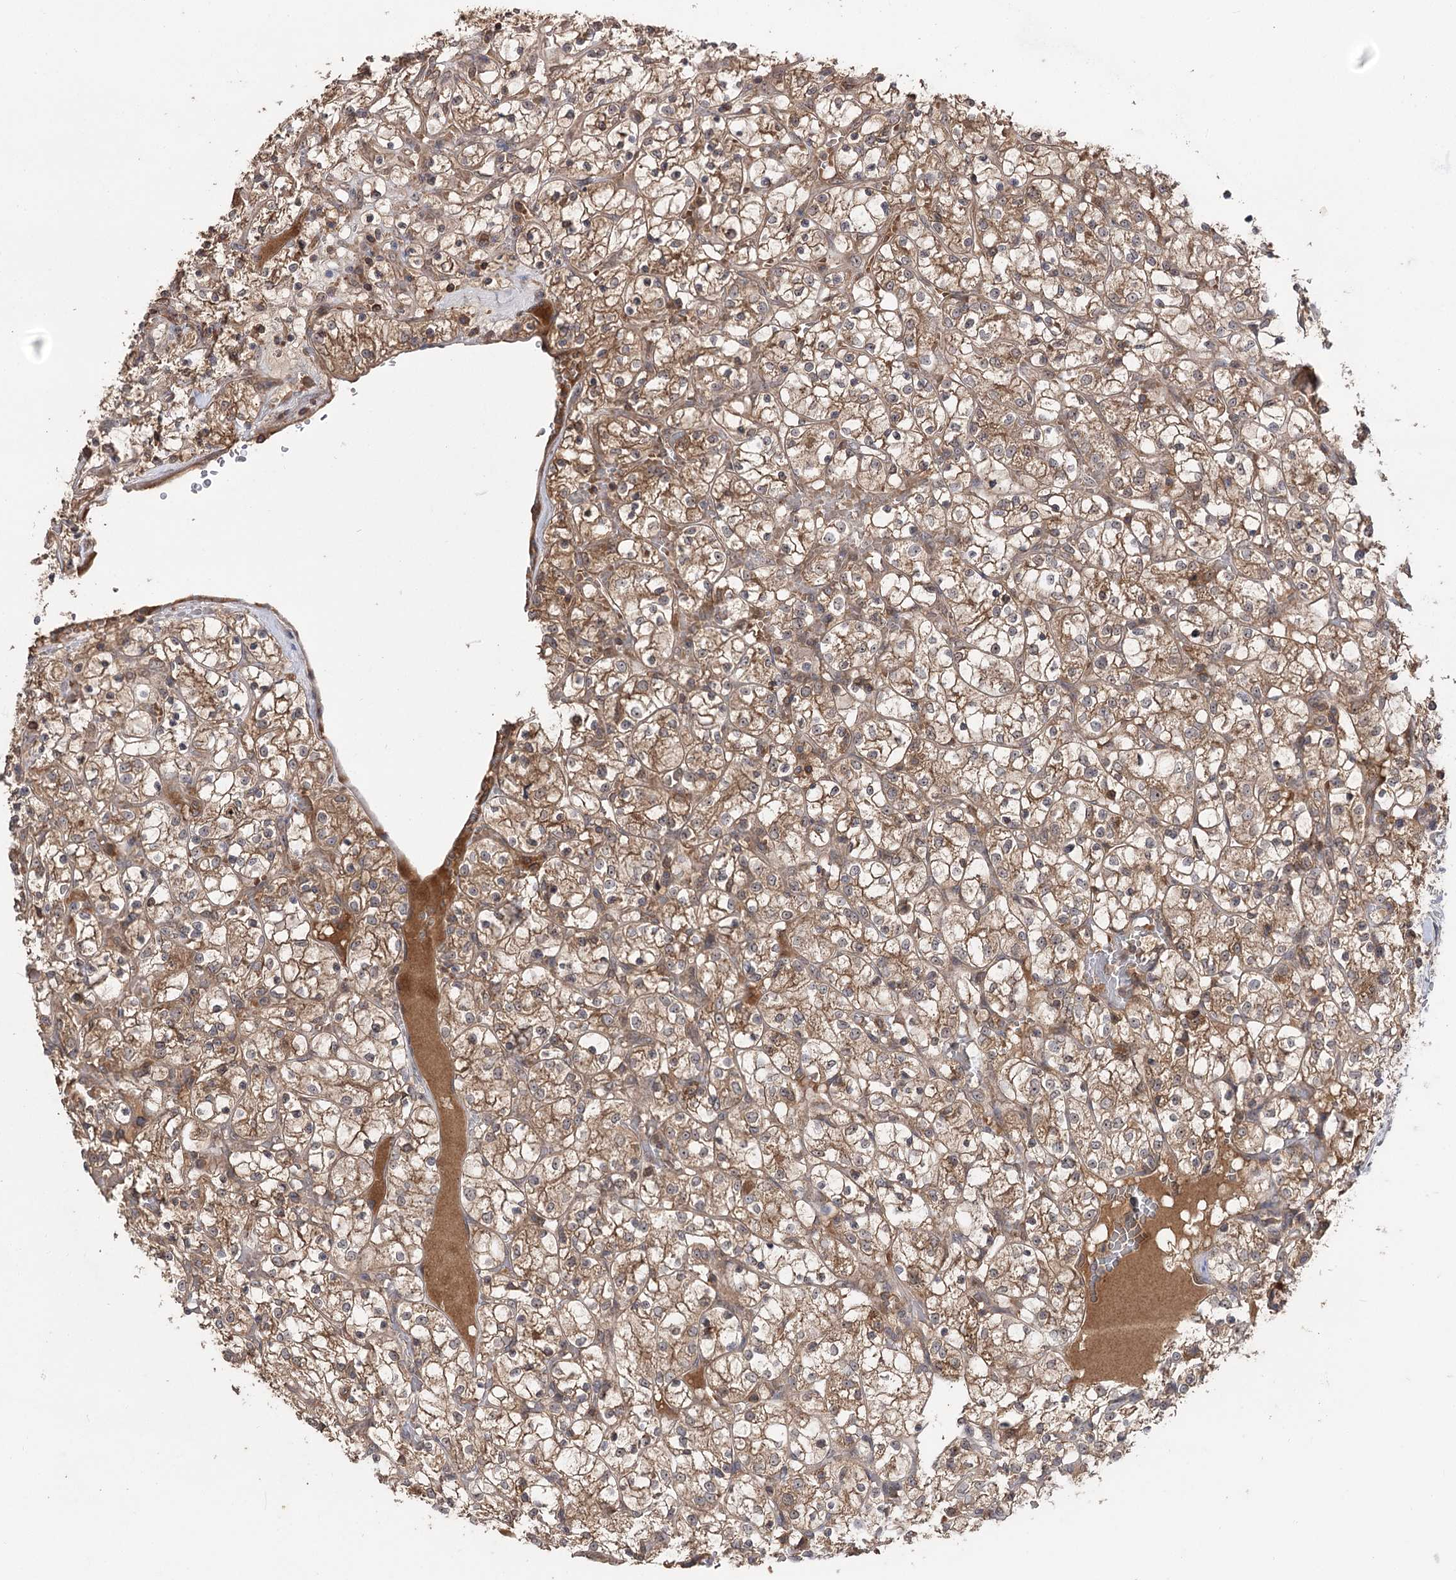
{"staining": {"intensity": "moderate", "quantity": ">75%", "location": "cytoplasmic/membranous"}, "tissue": "renal cancer", "cell_type": "Tumor cells", "image_type": "cancer", "snomed": [{"axis": "morphology", "description": "Adenocarcinoma, NOS"}, {"axis": "topography", "description": "Kidney"}], "caption": "Protein expression analysis of human renal adenocarcinoma reveals moderate cytoplasmic/membranous staining in approximately >75% of tumor cells.", "gene": "FAM53B", "patient": {"sex": "female", "age": 69}}